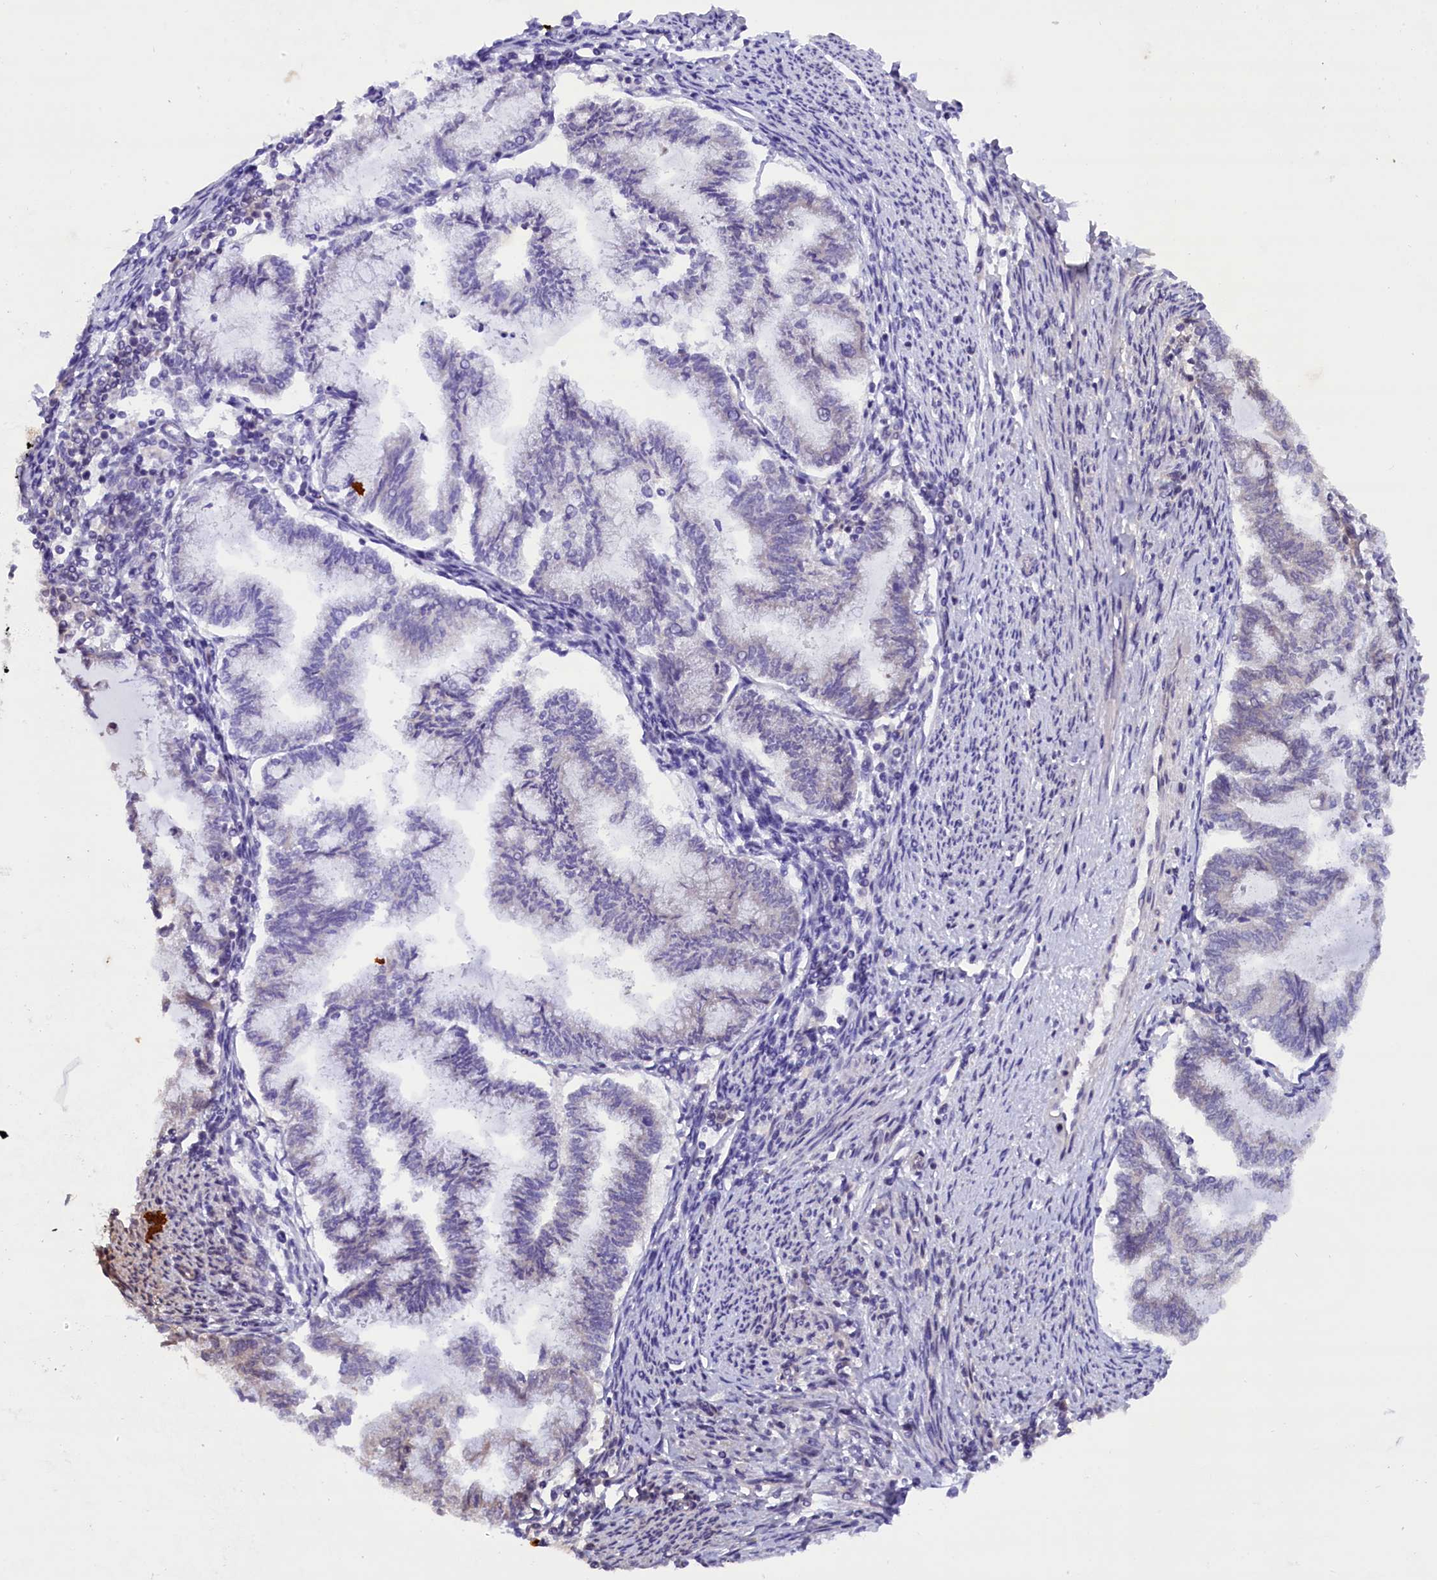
{"staining": {"intensity": "negative", "quantity": "none", "location": "none"}, "tissue": "endometrial cancer", "cell_type": "Tumor cells", "image_type": "cancer", "snomed": [{"axis": "morphology", "description": "Adenocarcinoma, NOS"}, {"axis": "topography", "description": "Endometrium"}], "caption": "Tumor cells show no significant protein staining in endometrial cancer.", "gene": "TBCB", "patient": {"sex": "female", "age": 79}}